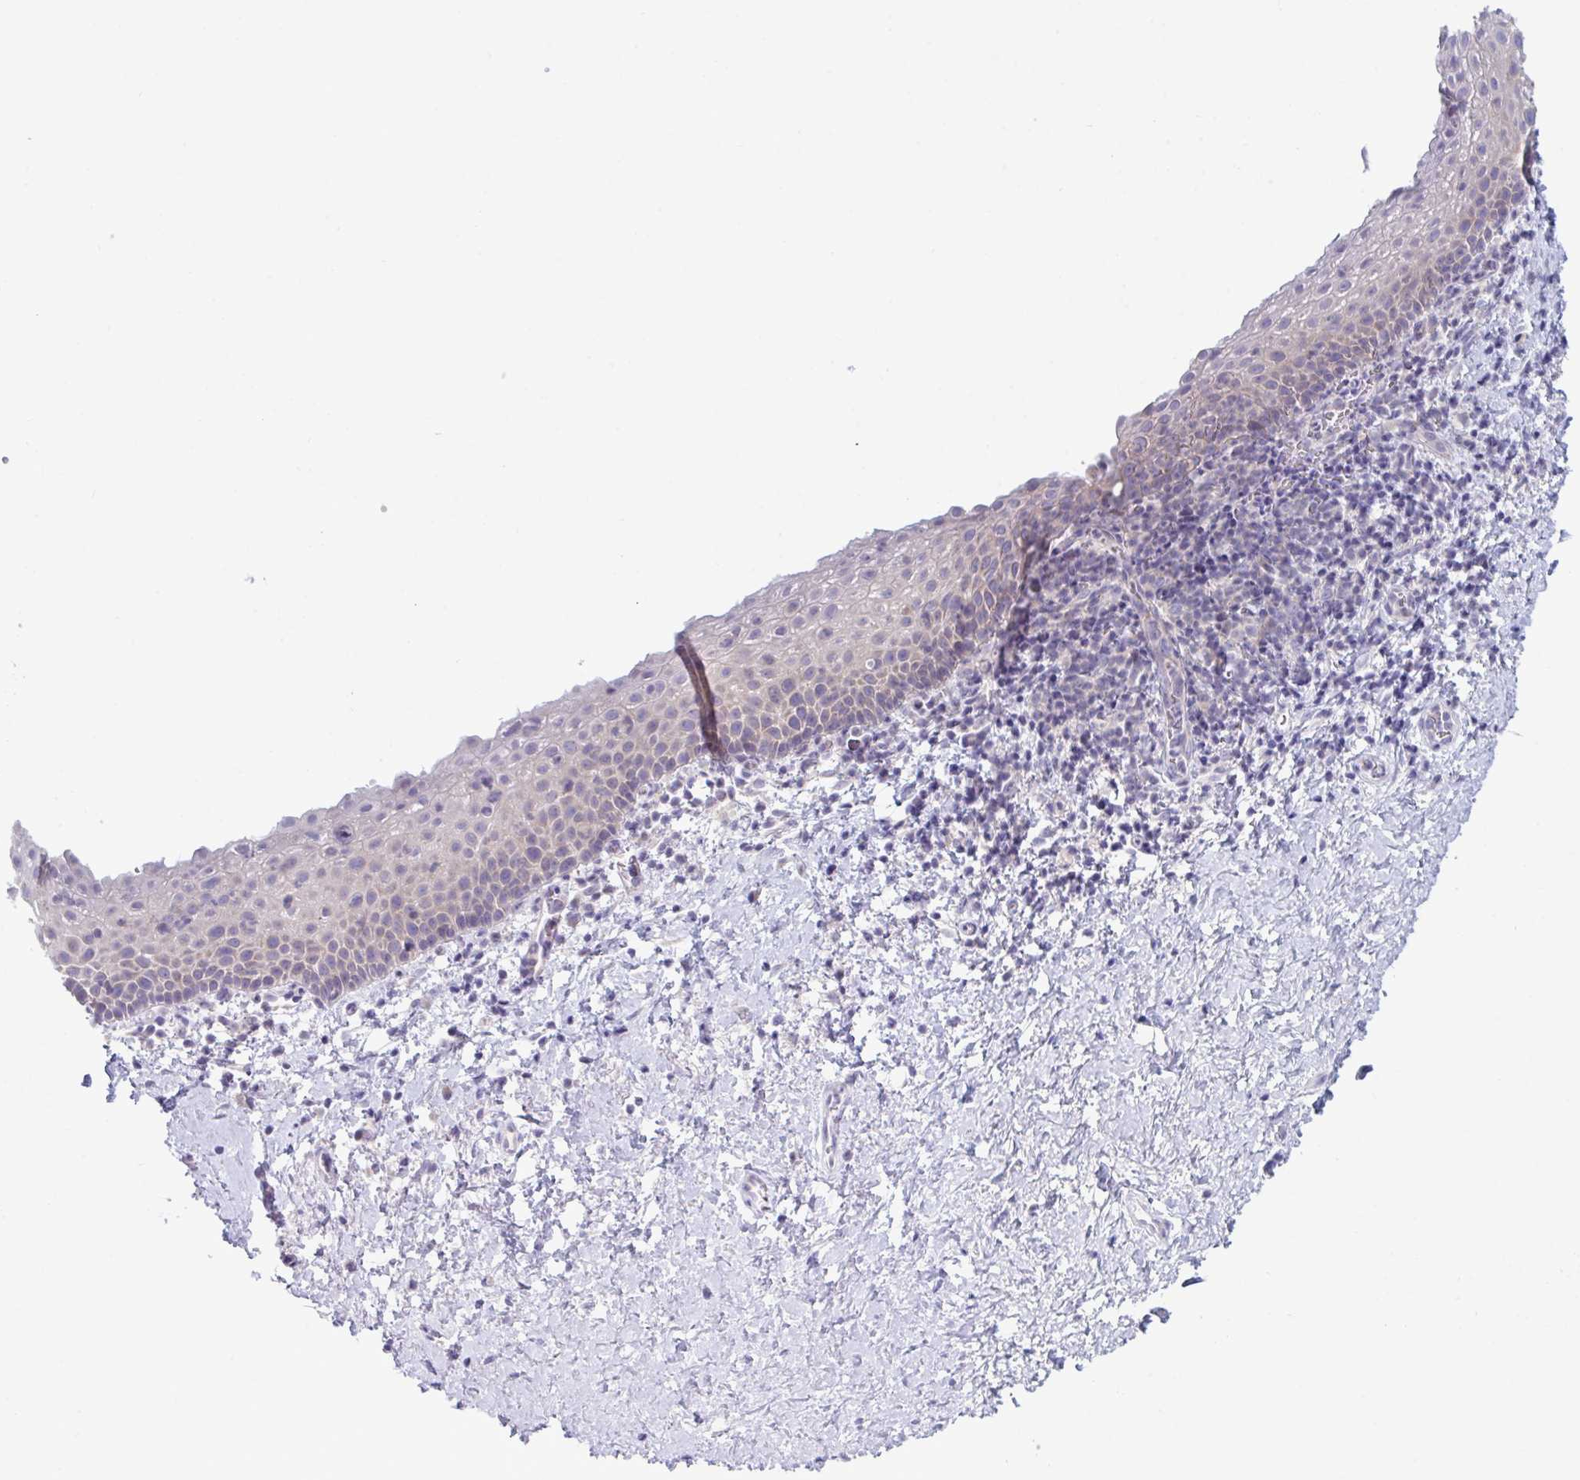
{"staining": {"intensity": "negative", "quantity": "none", "location": "none"}, "tissue": "vagina", "cell_type": "Squamous epithelial cells", "image_type": "normal", "snomed": [{"axis": "morphology", "description": "Normal tissue, NOS"}, {"axis": "topography", "description": "Vagina"}], "caption": "Squamous epithelial cells show no significant protein staining in normal vagina.", "gene": "NAA30", "patient": {"sex": "female", "age": 61}}